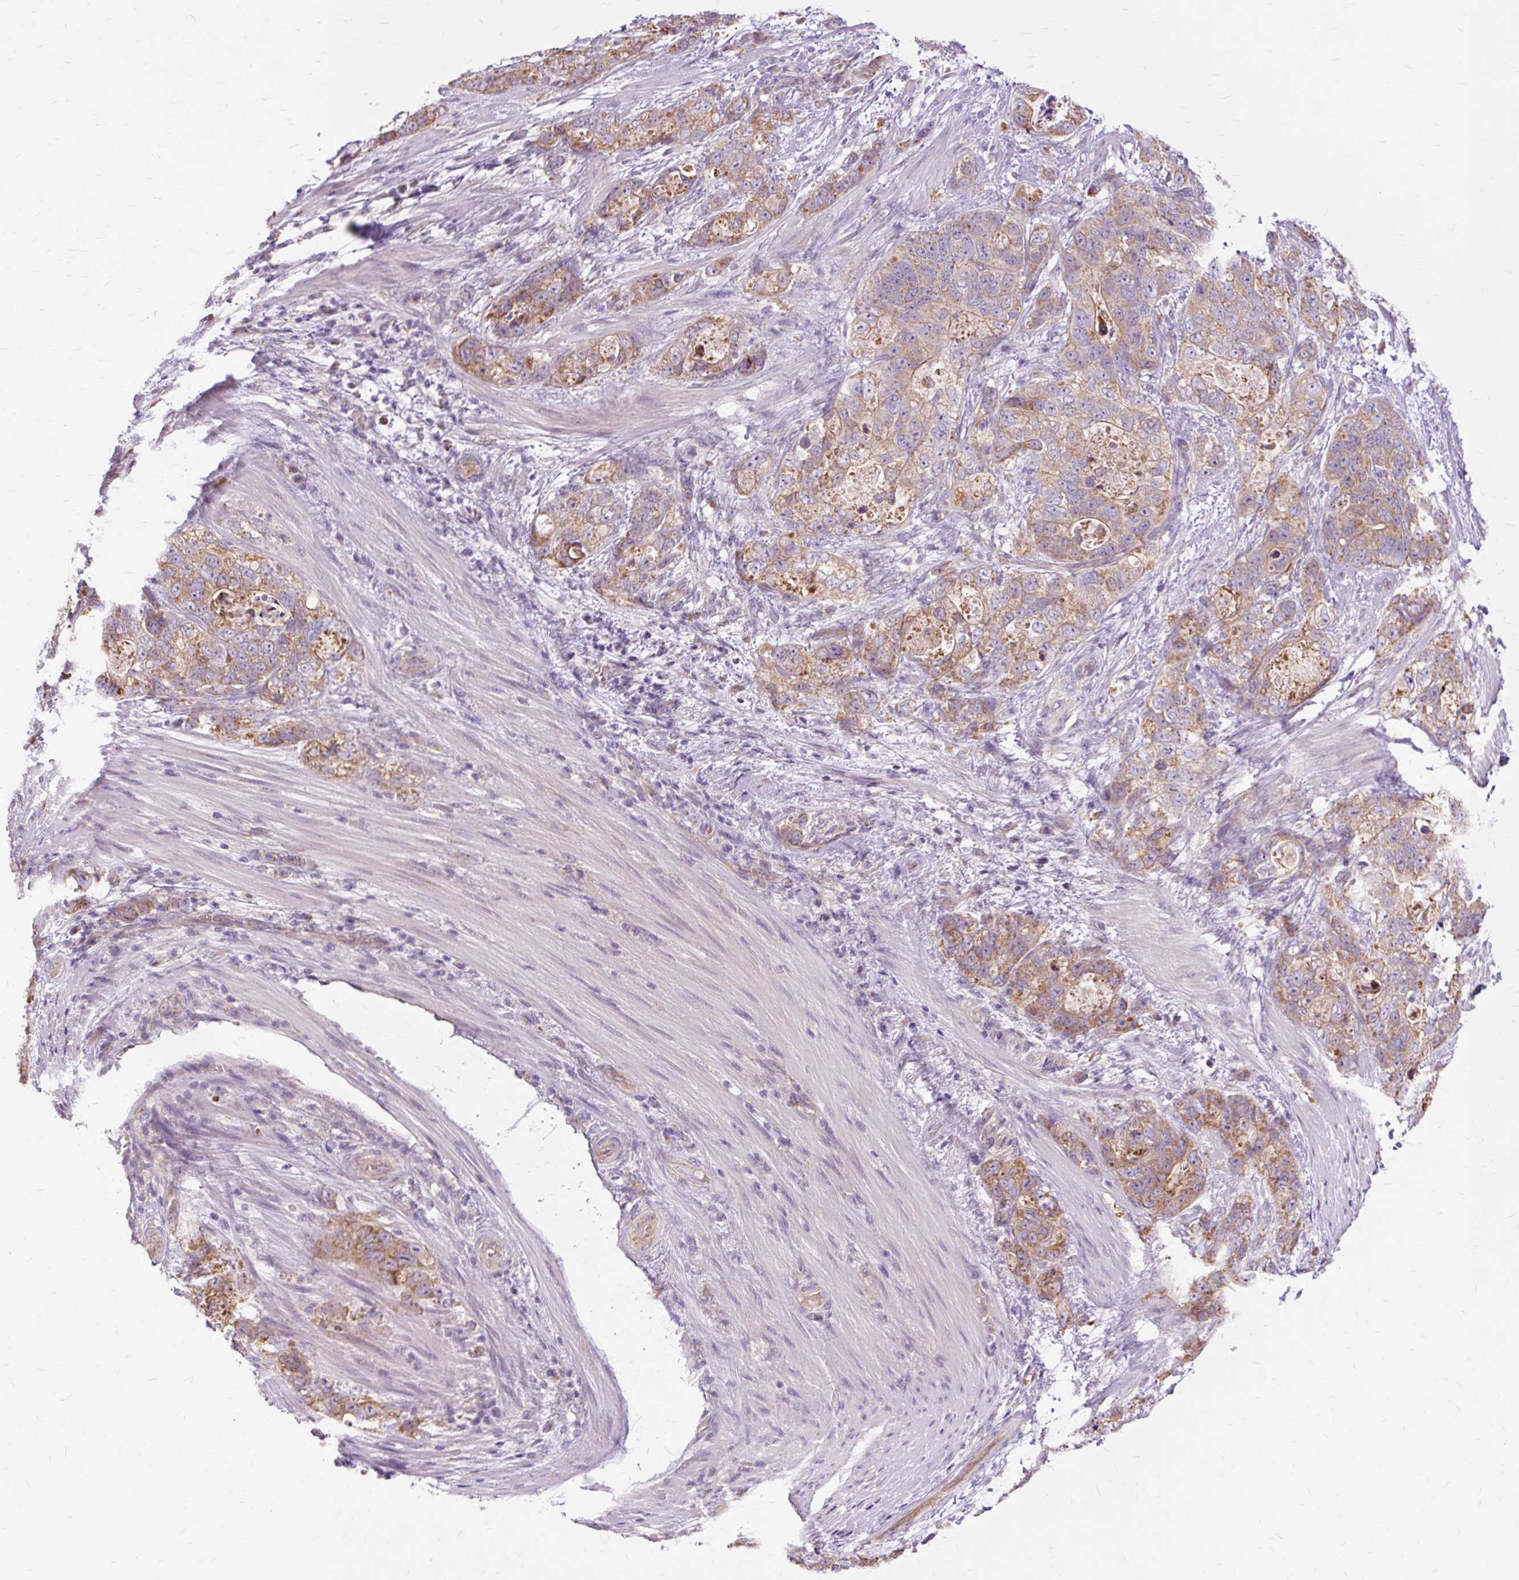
{"staining": {"intensity": "moderate", "quantity": ">75%", "location": "cytoplasmic/membranous"}, "tissue": "stomach cancer", "cell_type": "Tumor cells", "image_type": "cancer", "snomed": [{"axis": "morphology", "description": "Normal tissue, NOS"}, {"axis": "morphology", "description": "Adenocarcinoma, NOS"}, {"axis": "topography", "description": "Stomach"}], "caption": "DAB immunohistochemical staining of stomach cancer displays moderate cytoplasmic/membranous protein positivity in about >75% of tumor cells.", "gene": "PDZD2", "patient": {"sex": "female", "age": 89}}